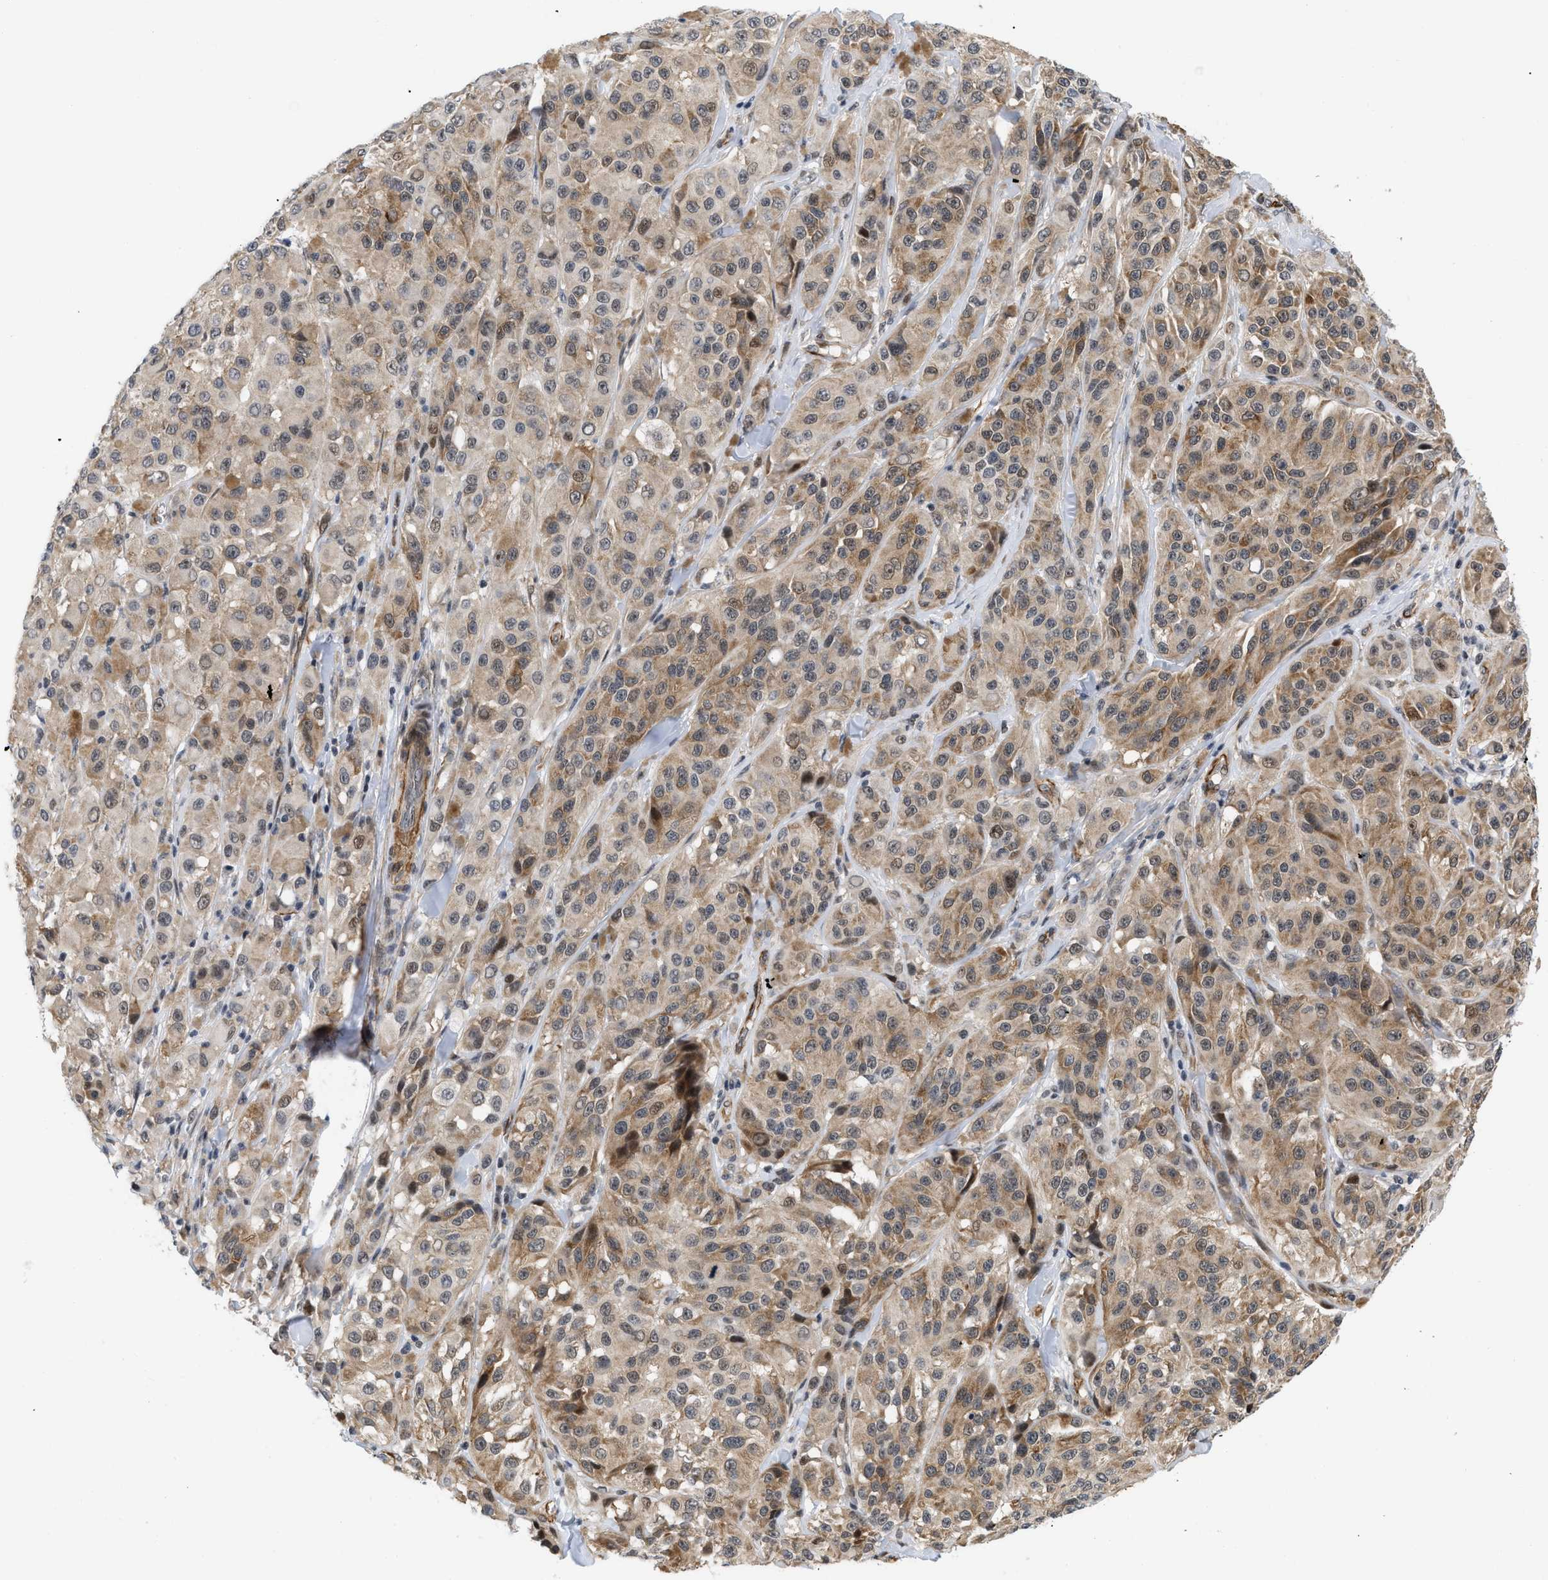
{"staining": {"intensity": "moderate", "quantity": ">75%", "location": "cytoplasmic/membranous,nuclear"}, "tissue": "melanoma", "cell_type": "Tumor cells", "image_type": "cancer", "snomed": [{"axis": "morphology", "description": "Malignant melanoma, NOS"}, {"axis": "topography", "description": "Skin"}], "caption": "Brown immunohistochemical staining in human malignant melanoma displays moderate cytoplasmic/membranous and nuclear expression in about >75% of tumor cells.", "gene": "GPRASP2", "patient": {"sex": "male", "age": 84}}